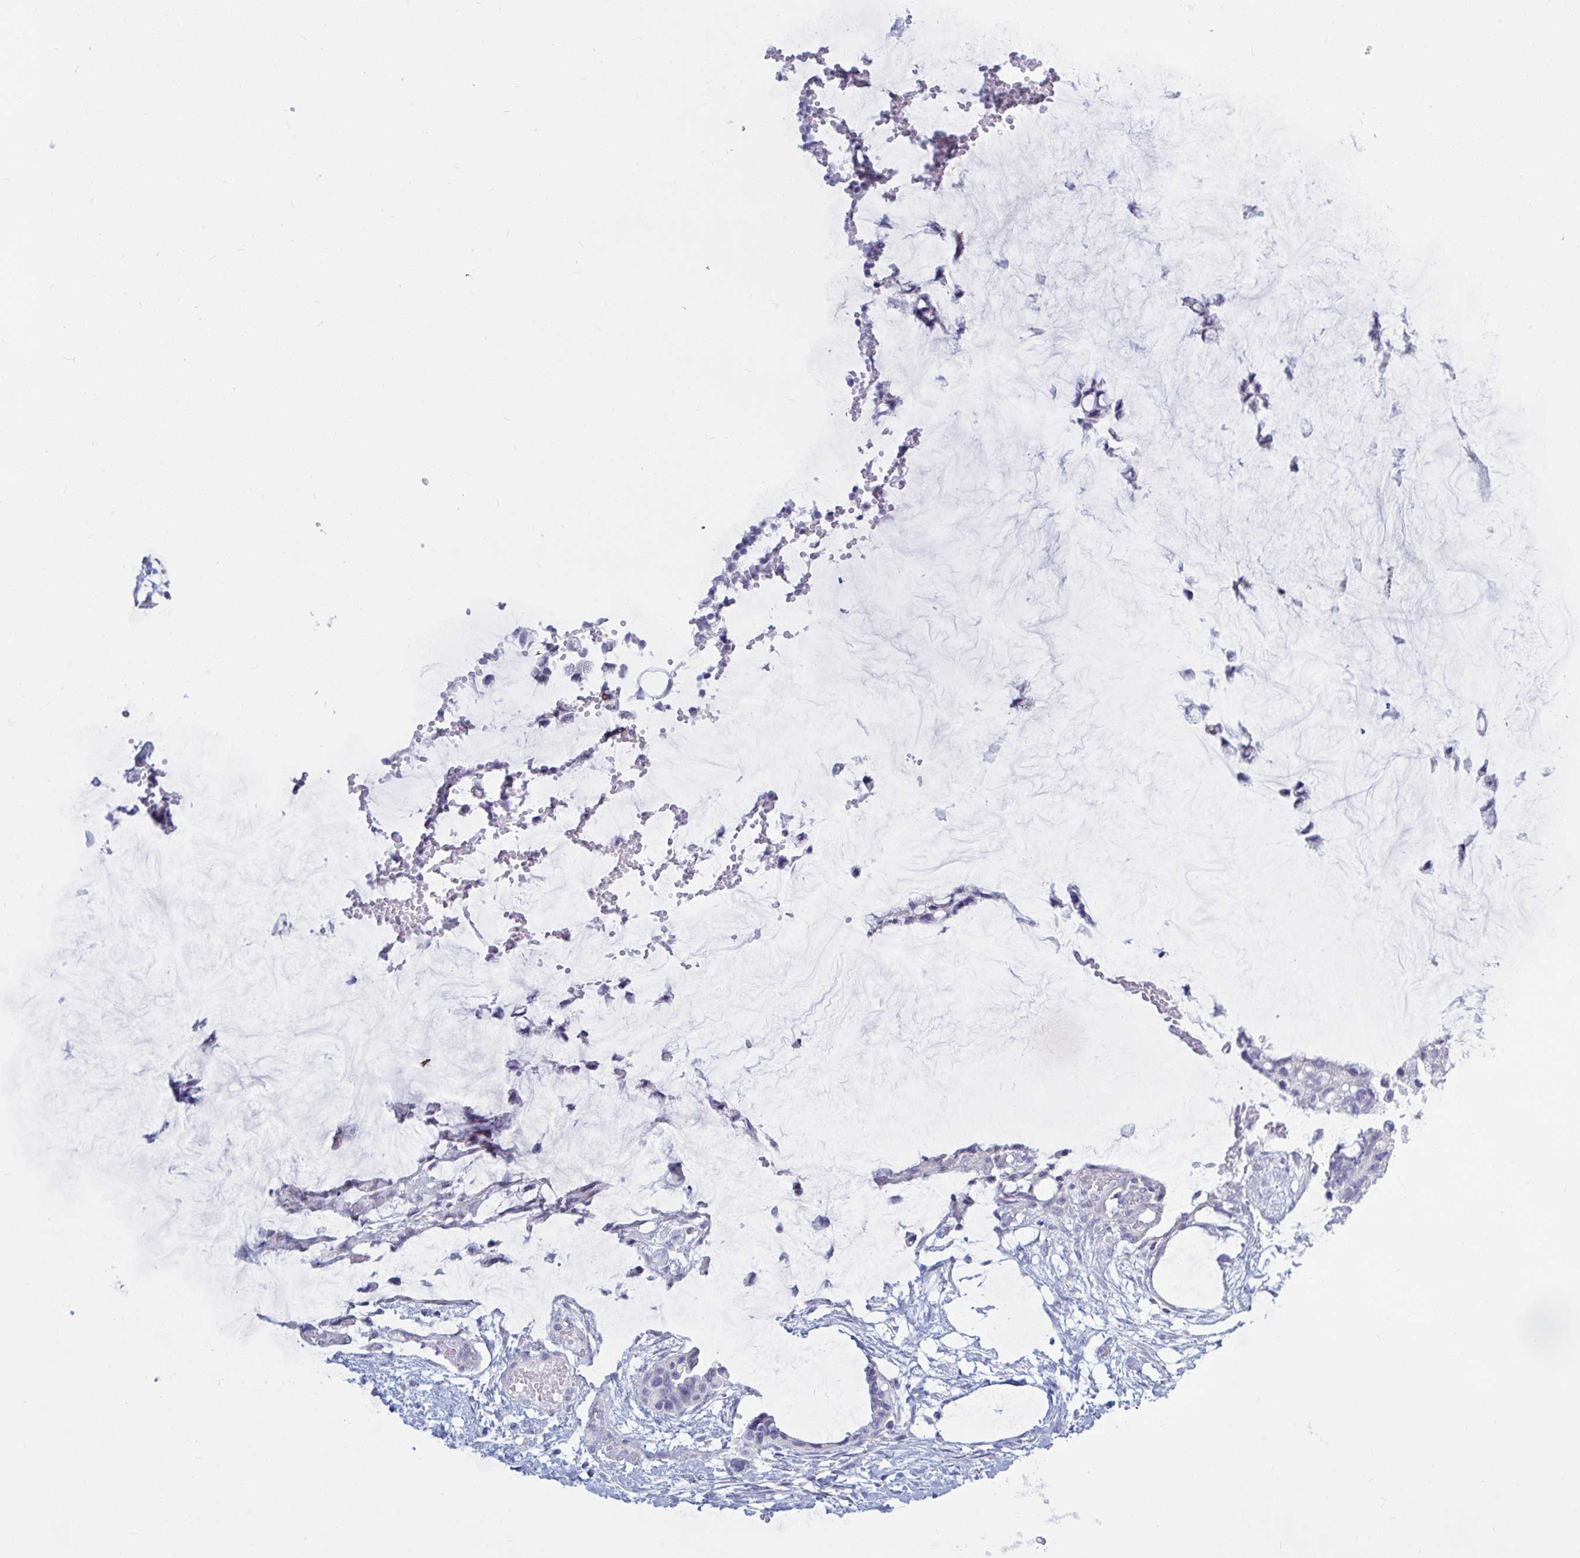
{"staining": {"intensity": "negative", "quantity": "none", "location": "none"}, "tissue": "ovarian cancer", "cell_type": "Tumor cells", "image_type": "cancer", "snomed": [{"axis": "morphology", "description": "Cystadenocarcinoma, mucinous, NOS"}, {"axis": "topography", "description": "Ovary"}], "caption": "Ovarian cancer (mucinous cystadenocarcinoma) was stained to show a protein in brown. There is no significant expression in tumor cells.", "gene": "ATG9A", "patient": {"sex": "female", "age": 39}}